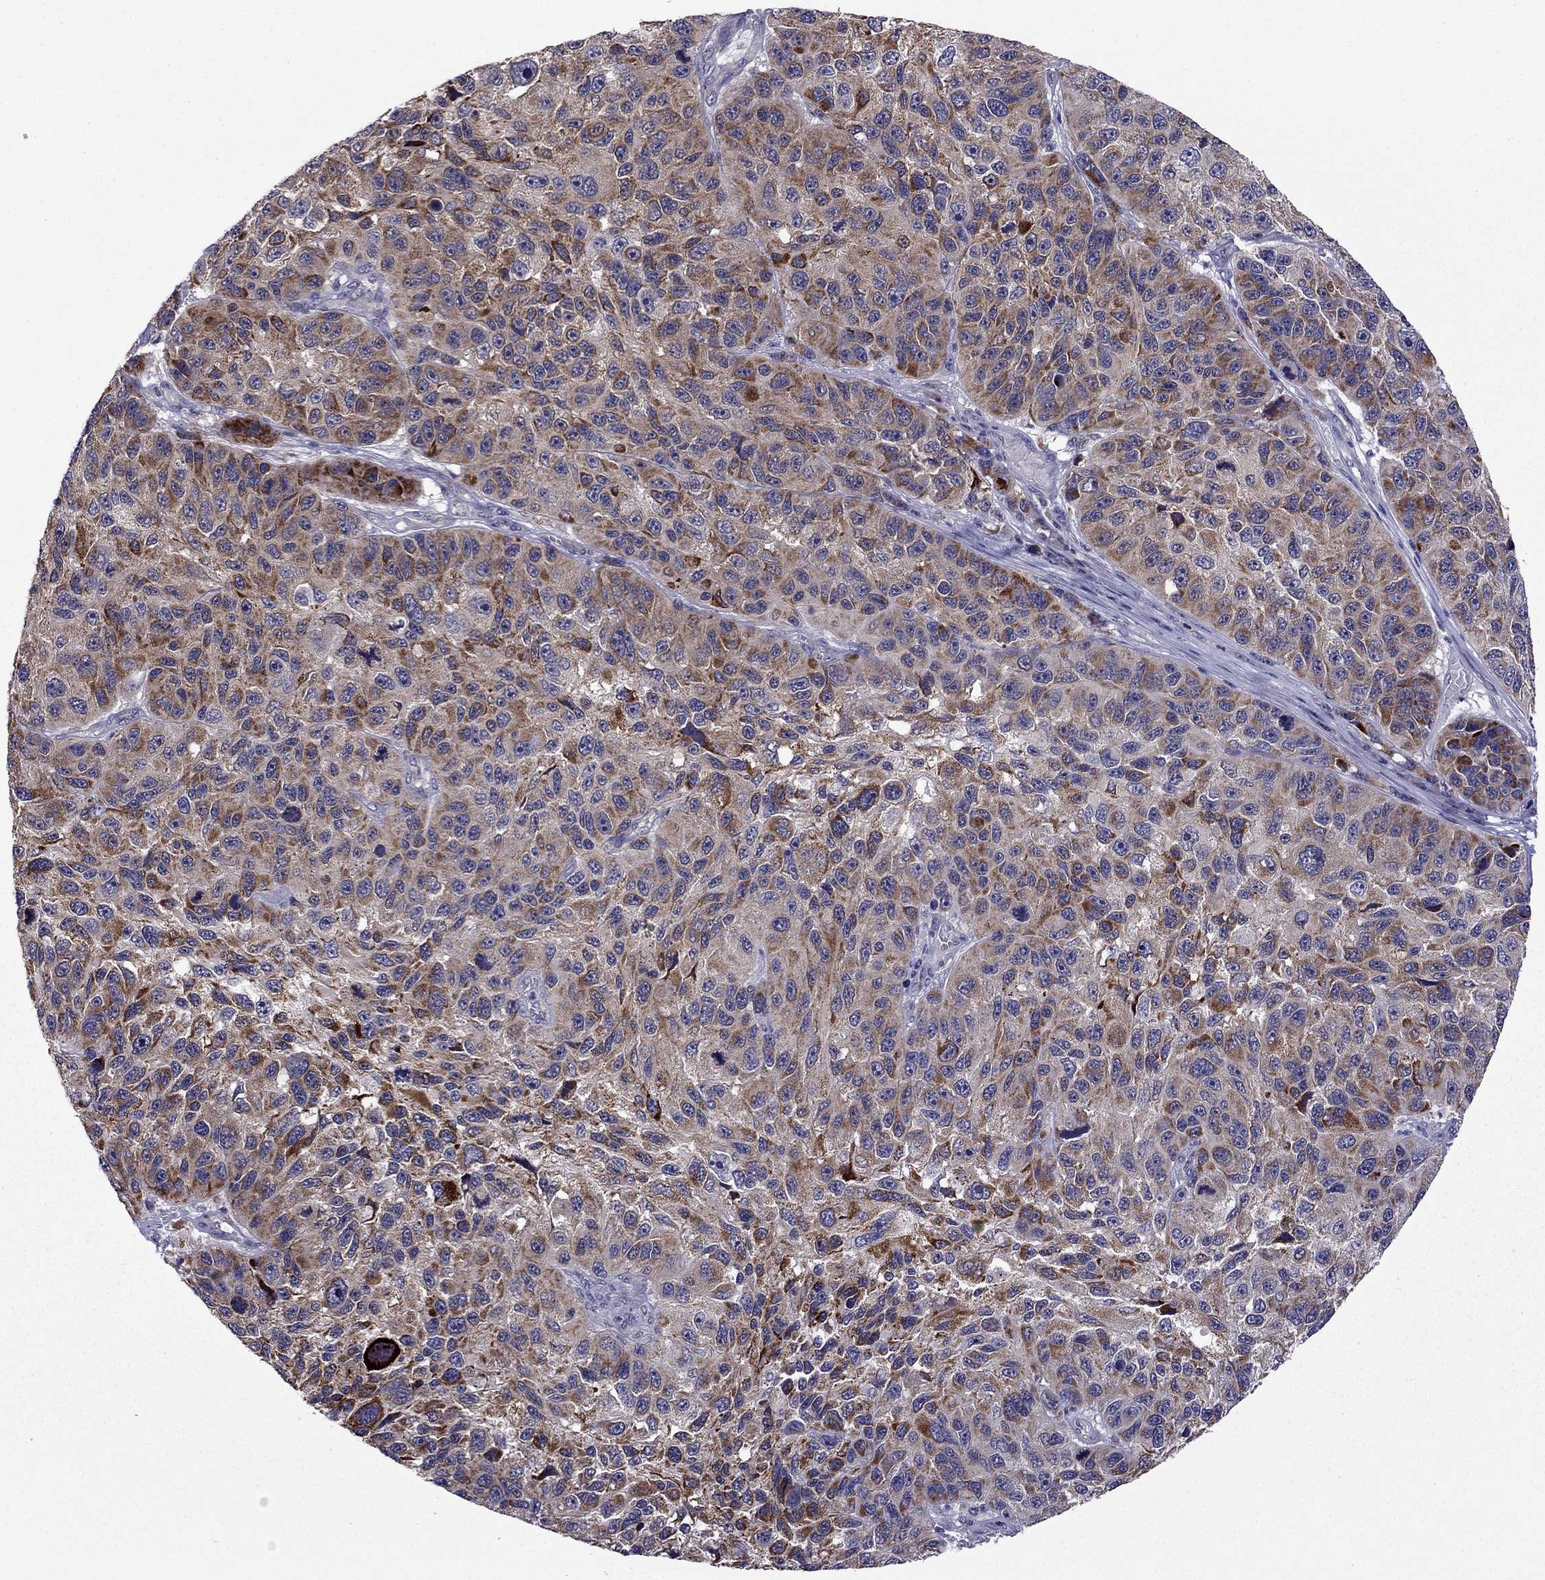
{"staining": {"intensity": "strong", "quantity": ">75%", "location": "cytoplasmic/membranous"}, "tissue": "melanoma", "cell_type": "Tumor cells", "image_type": "cancer", "snomed": [{"axis": "morphology", "description": "Malignant melanoma, NOS"}, {"axis": "topography", "description": "Skin"}], "caption": "Immunohistochemistry of melanoma reveals high levels of strong cytoplasmic/membranous expression in about >75% of tumor cells. (IHC, brightfield microscopy, high magnification).", "gene": "CDK5", "patient": {"sex": "male", "age": 53}}